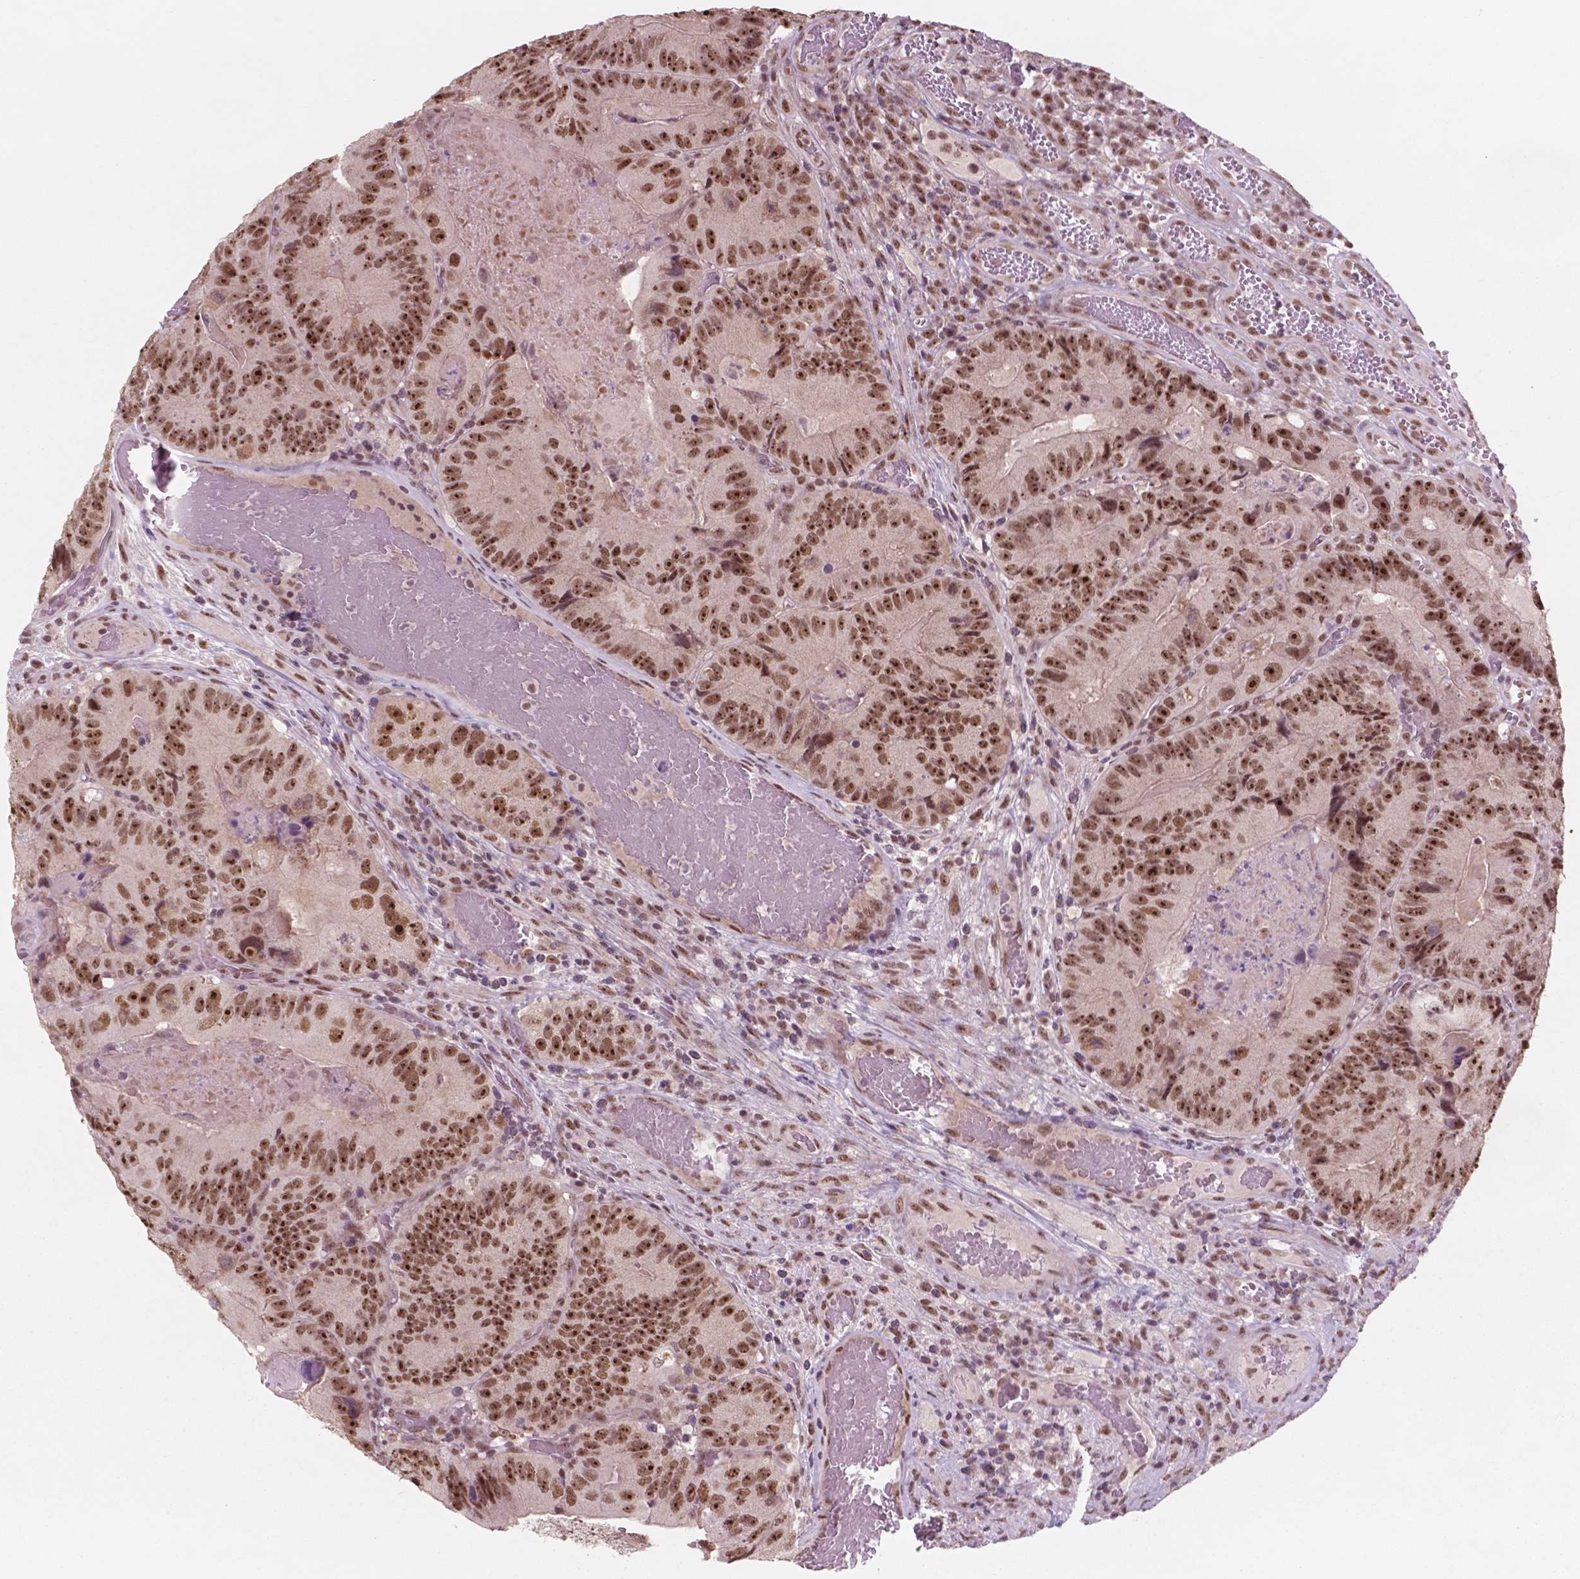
{"staining": {"intensity": "strong", "quantity": ">75%", "location": "nuclear"}, "tissue": "colorectal cancer", "cell_type": "Tumor cells", "image_type": "cancer", "snomed": [{"axis": "morphology", "description": "Adenocarcinoma, NOS"}, {"axis": "topography", "description": "Colon"}], "caption": "The photomicrograph exhibits staining of colorectal adenocarcinoma, revealing strong nuclear protein expression (brown color) within tumor cells.", "gene": "POLR2E", "patient": {"sex": "female", "age": 86}}